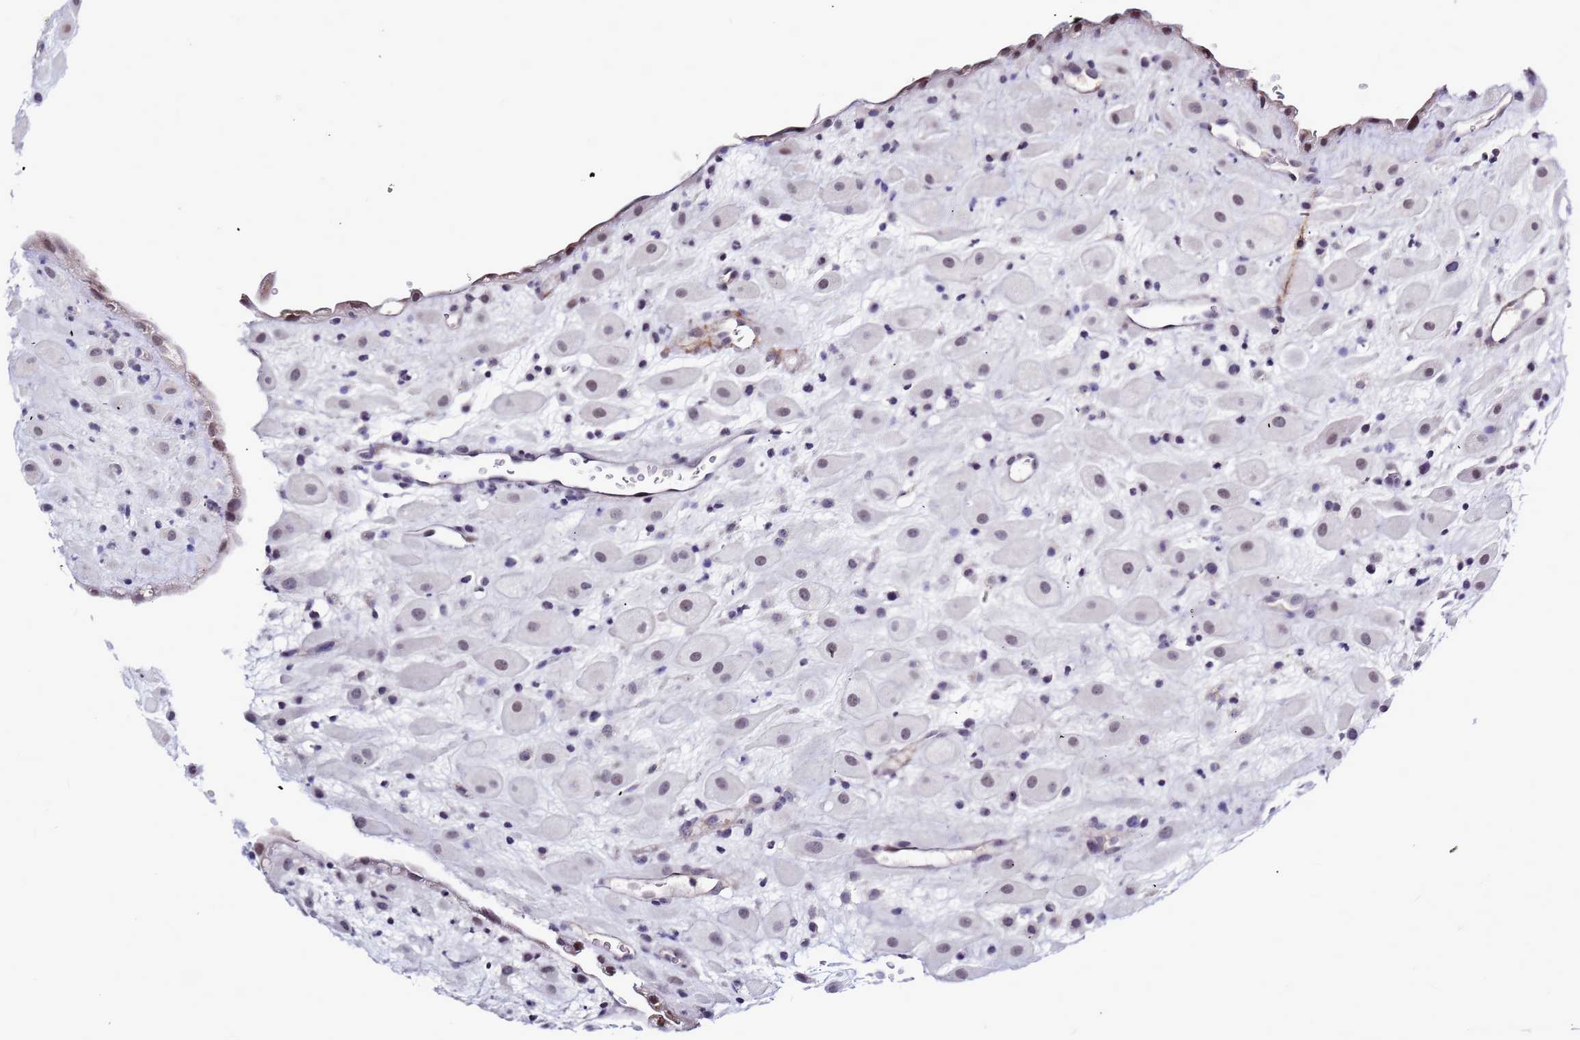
{"staining": {"intensity": "weak", "quantity": "<25%", "location": "nuclear"}, "tissue": "placenta", "cell_type": "Decidual cells", "image_type": "normal", "snomed": [{"axis": "morphology", "description": "Normal tissue, NOS"}, {"axis": "topography", "description": "Placenta"}], "caption": "An IHC photomicrograph of unremarkable placenta is shown. There is no staining in decidual cells of placenta. Brightfield microscopy of IHC stained with DAB (brown) and hematoxylin (blue), captured at high magnification.", "gene": "CXorf65", "patient": {"sex": "female", "age": 35}}